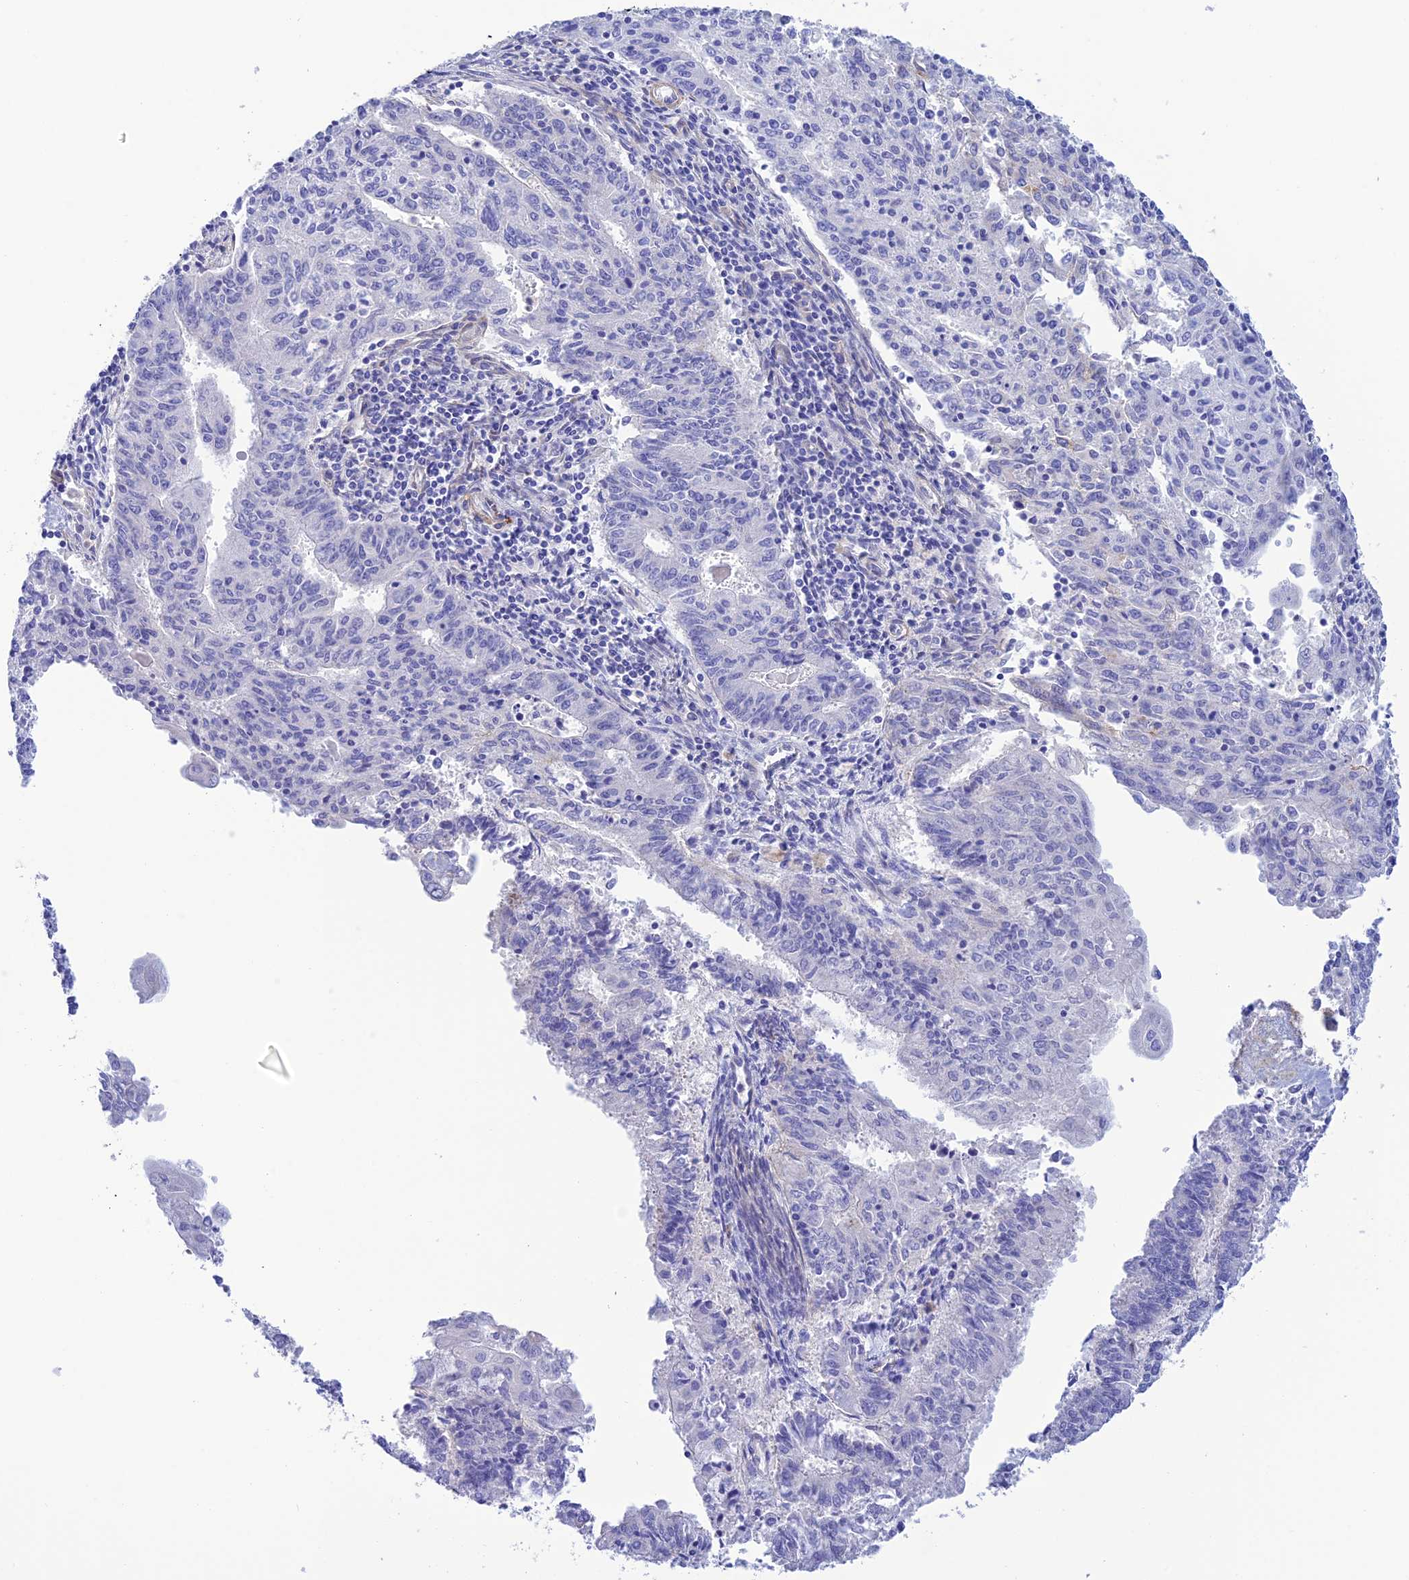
{"staining": {"intensity": "negative", "quantity": "none", "location": "none"}, "tissue": "endometrial cancer", "cell_type": "Tumor cells", "image_type": "cancer", "snomed": [{"axis": "morphology", "description": "Adenocarcinoma, NOS"}, {"axis": "topography", "description": "Endometrium"}], "caption": "Tumor cells are negative for brown protein staining in endometrial cancer (adenocarcinoma). (DAB (3,3'-diaminobenzidine) immunohistochemistry visualized using brightfield microscopy, high magnification).", "gene": "ZDHHC16", "patient": {"sex": "female", "age": 59}}